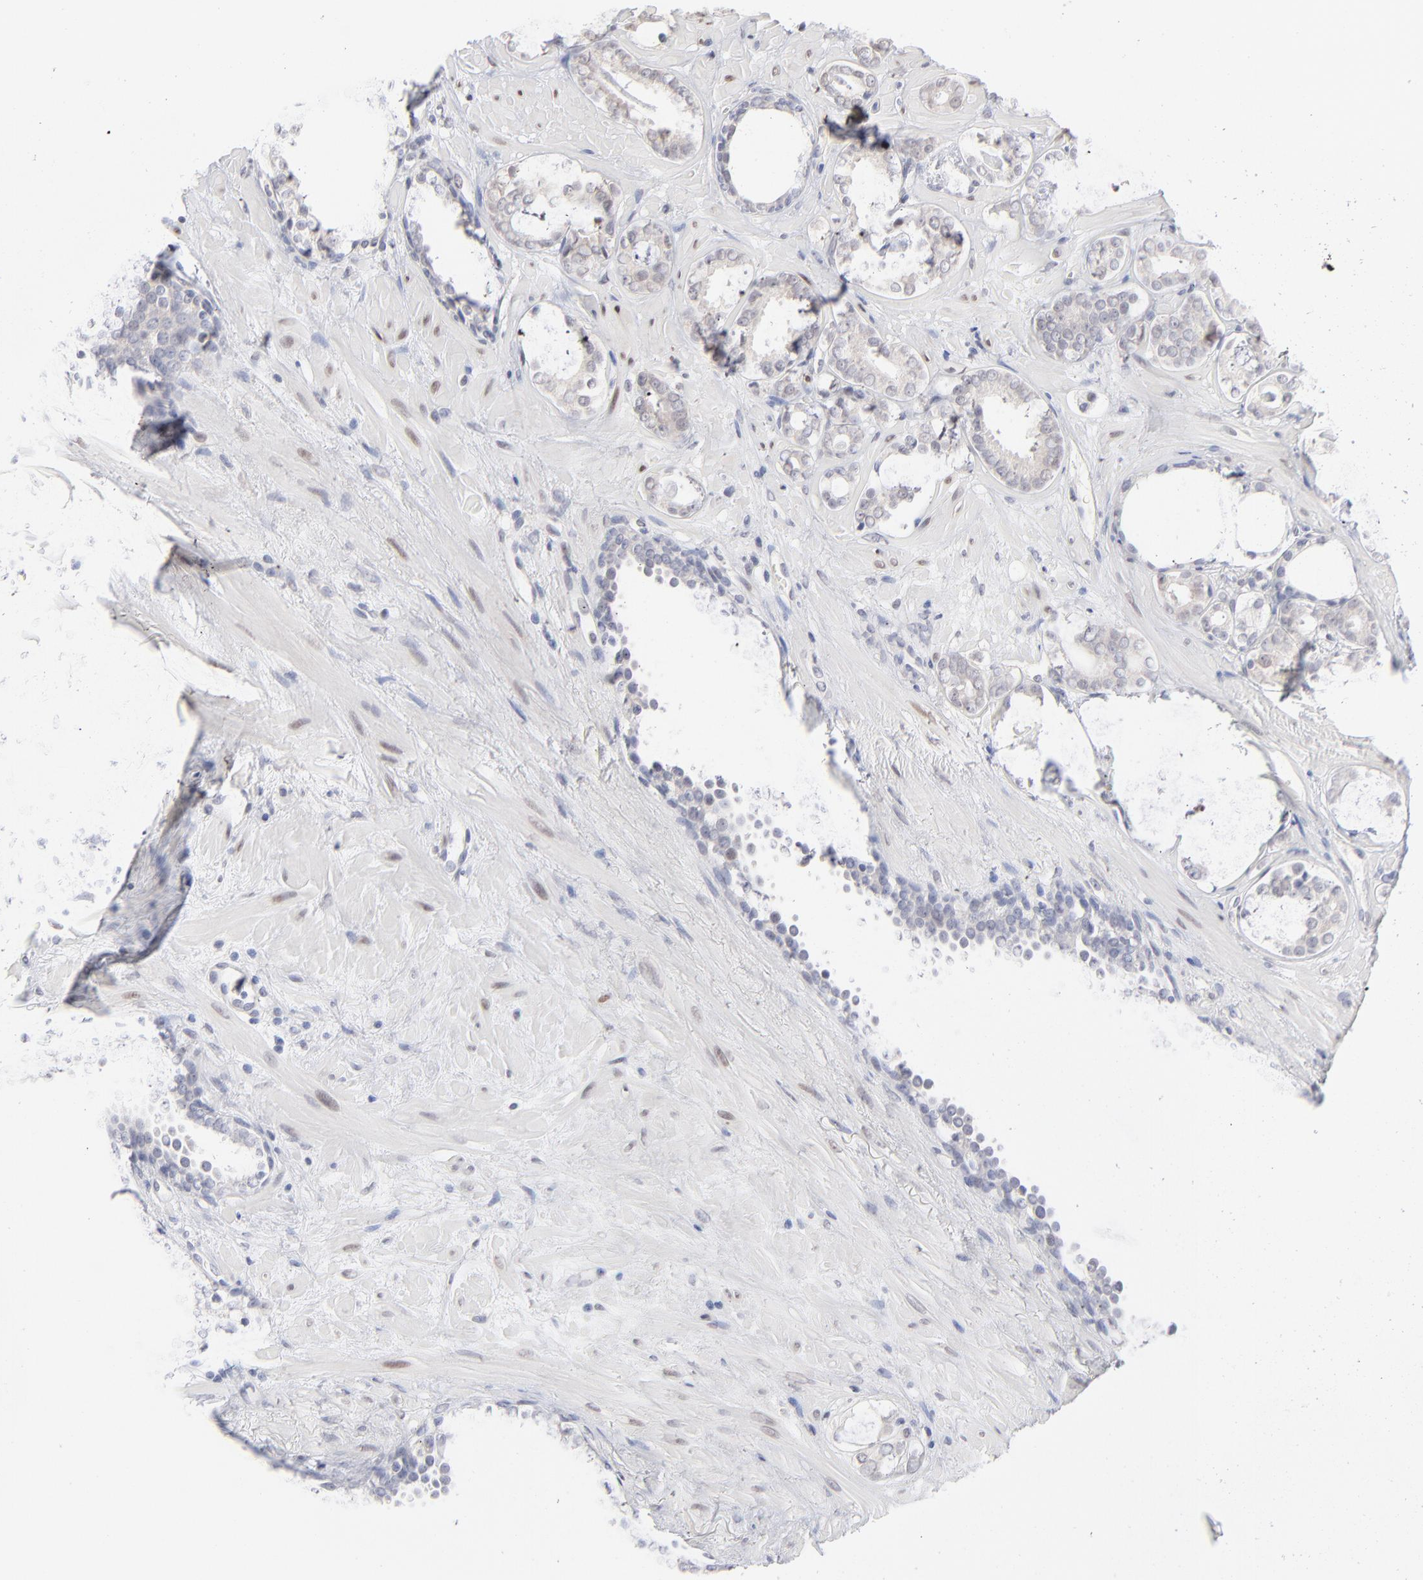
{"staining": {"intensity": "weak", "quantity": "<25%", "location": "cytoplasmic/membranous,nuclear"}, "tissue": "prostate cancer", "cell_type": "Tumor cells", "image_type": "cancer", "snomed": [{"axis": "morphology", "description": "Adenocarcinoma, Low grade"}, {"axis": "topography", "description": "Prostate"}], "caption": "Tumor cells are negative for protein expression in human prostate adenocarcinoma (low-grade). Brightfield microscopy of immunohistochemistry (IHC) stained with DAB (brown) and hematoxylin (blue), captured at high magnification.", "gene": "RBM3", "patient": {"sex": "male", "age": 57}}